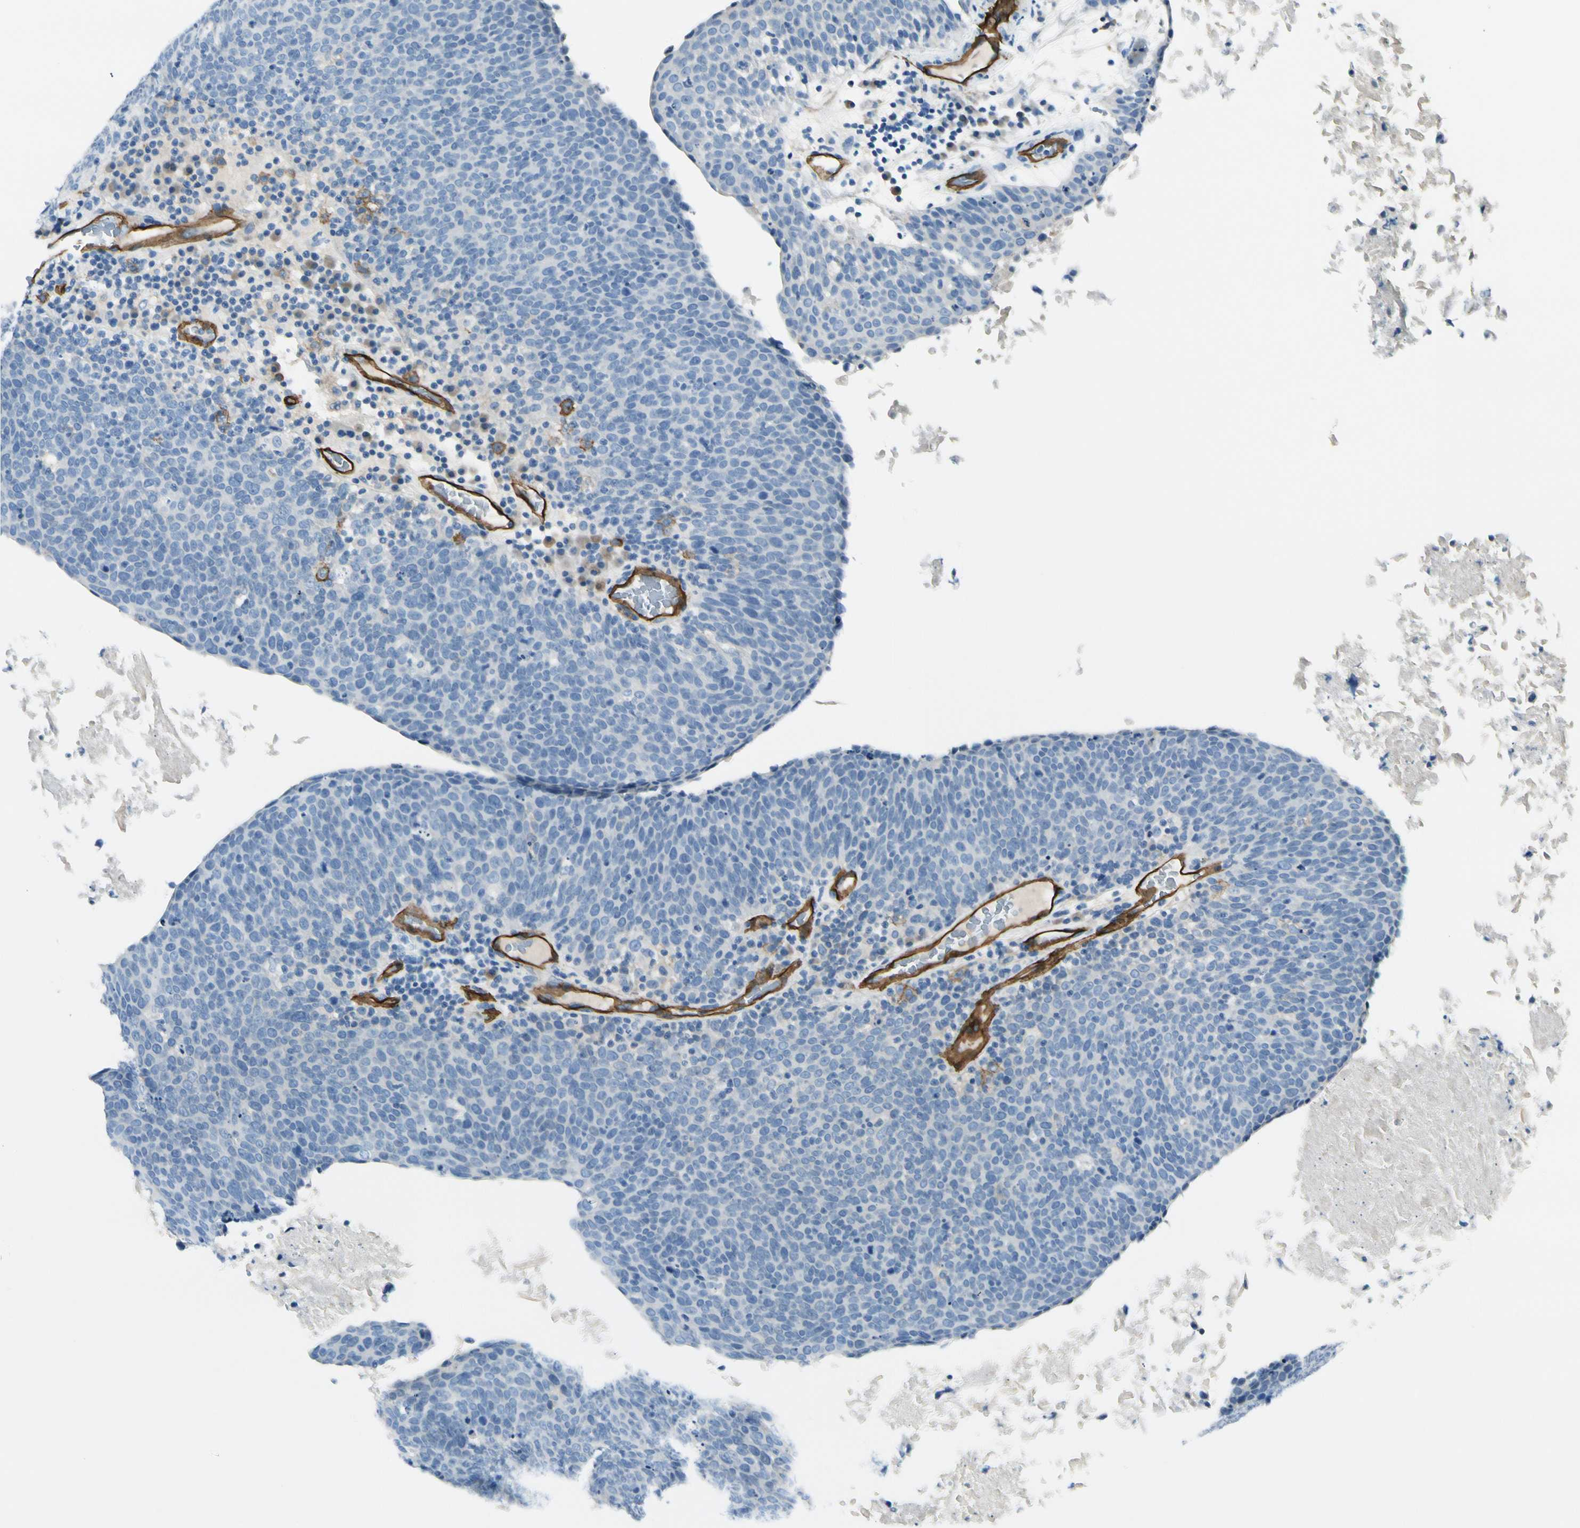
{"staining": {"intensity": "negative", "quantity": "none", "location": "none"}, "tissue": "head and neck cancer", "cell_type": "Tumor cells", "image_type": "cancer", "snomed": [{"axis": "morphology", "description": "Squamous cell carcinoma, NOS"}, {"axis": "morphology", "description": "Squamous cell carcinoma, metastatic, NOS"}, {"axis": "topography", "description": "Lymph node"}, {"axis": "topography", "description": "Head-Neck"}], "caption": "Immunohistochemistry micrograph of human head and neck cancer (squamous cell carcinoma) stained for a protein (brown), which reveals no staining in tumor cells.", "gene": "CD93", "patient": {"sex": "male", "age": 62}}